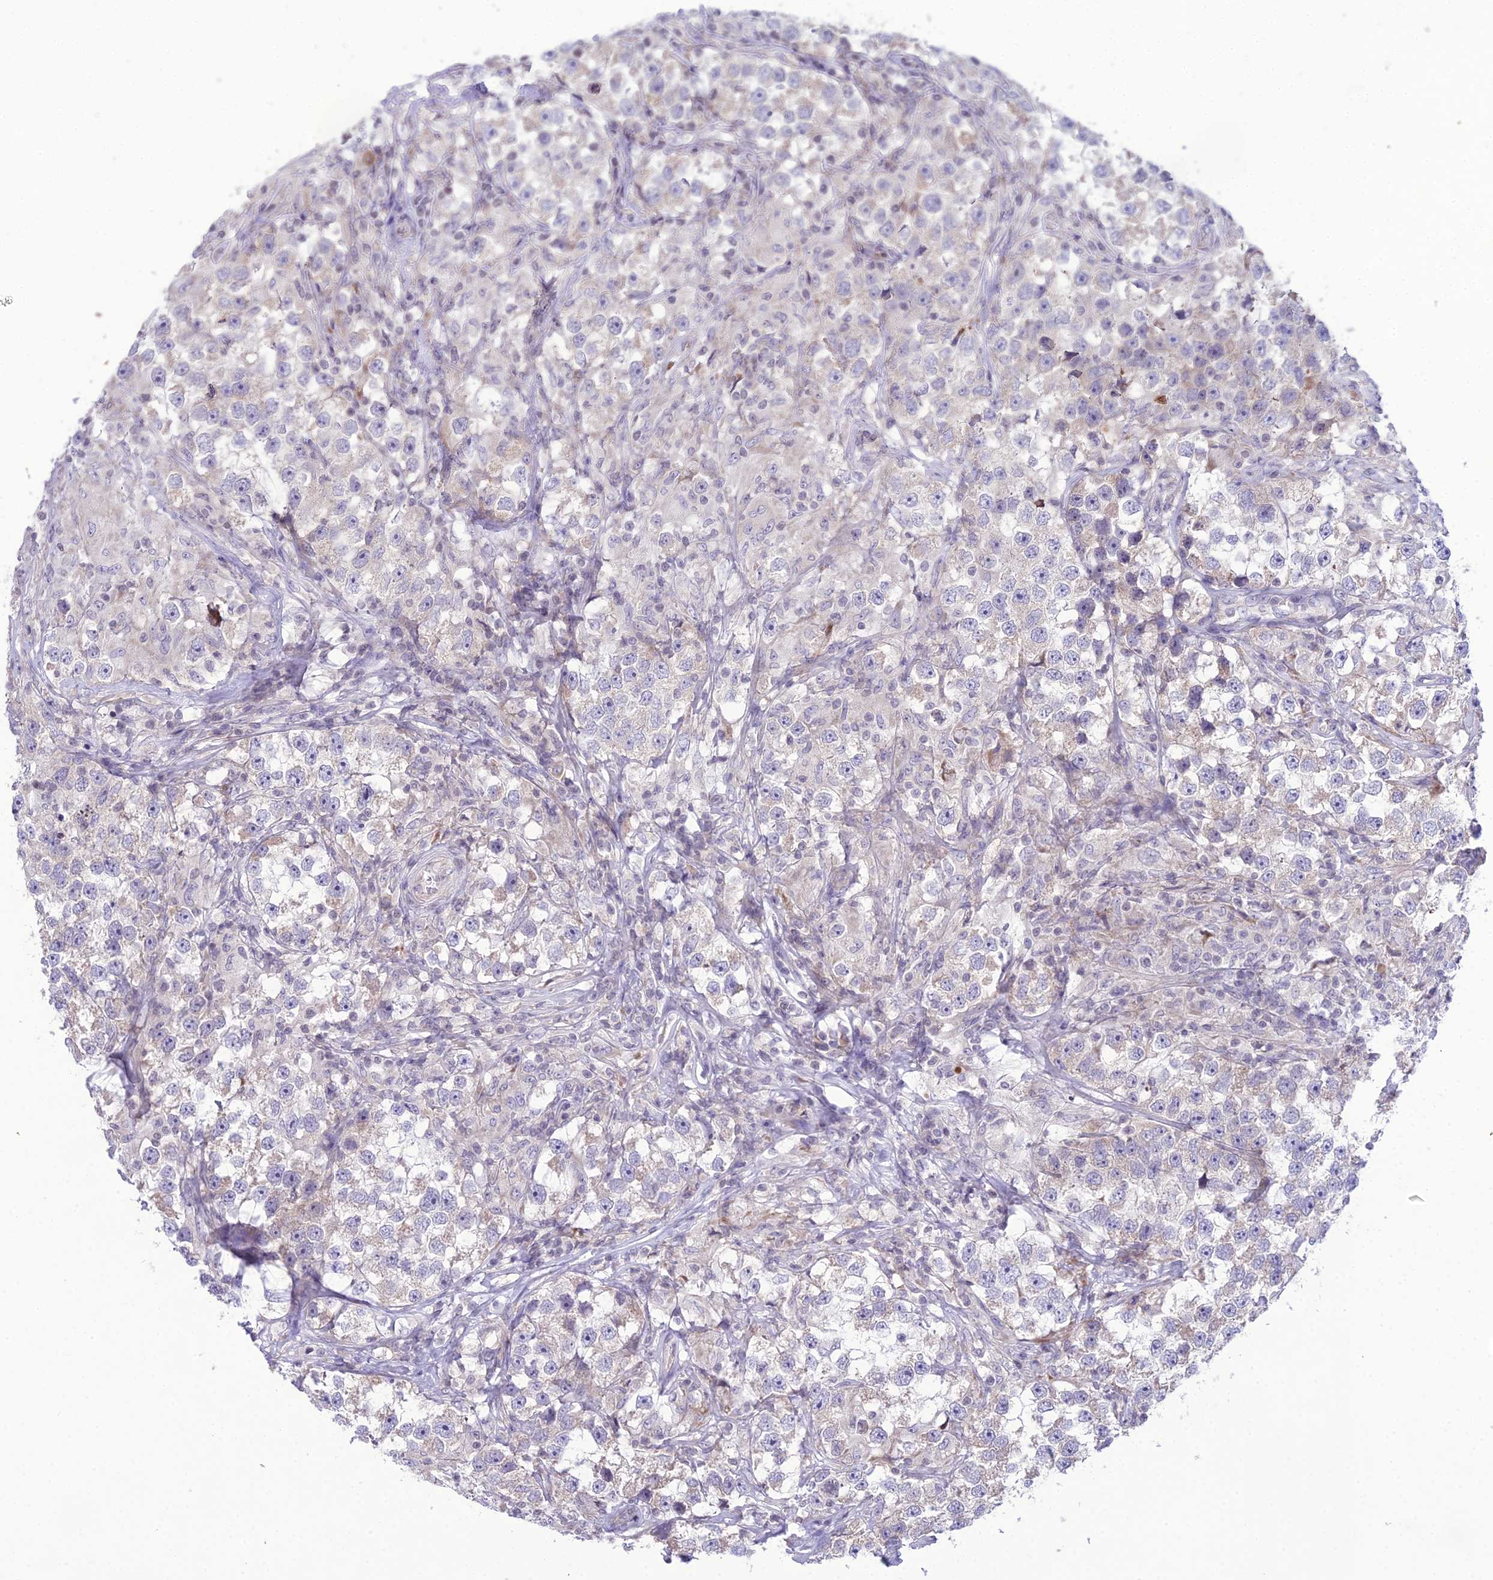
{"staining": {"intensity": "weak", "quantity": "25%-75%", "location": "cytoplasmic/membranous"}, "tissue": "testis cancer", "cell_type": "Tumor cells", "image_type": "cancer", "snomed": [{"axis": "morphology", "description": "Seminoma, NOS"}, {"axis": "topography", "description": "Testis"}], "caption": "IHC (DAB) staining of human seminoma (testis) reveals weak cytoplasmic/membranous protein positivity in about 25%-75% of tumor cells. (brown staining indicates protein expression, while blue staining denotes nuclei).", "gene": "RPS26", "patient": {"sex": "male", "age": 46}}